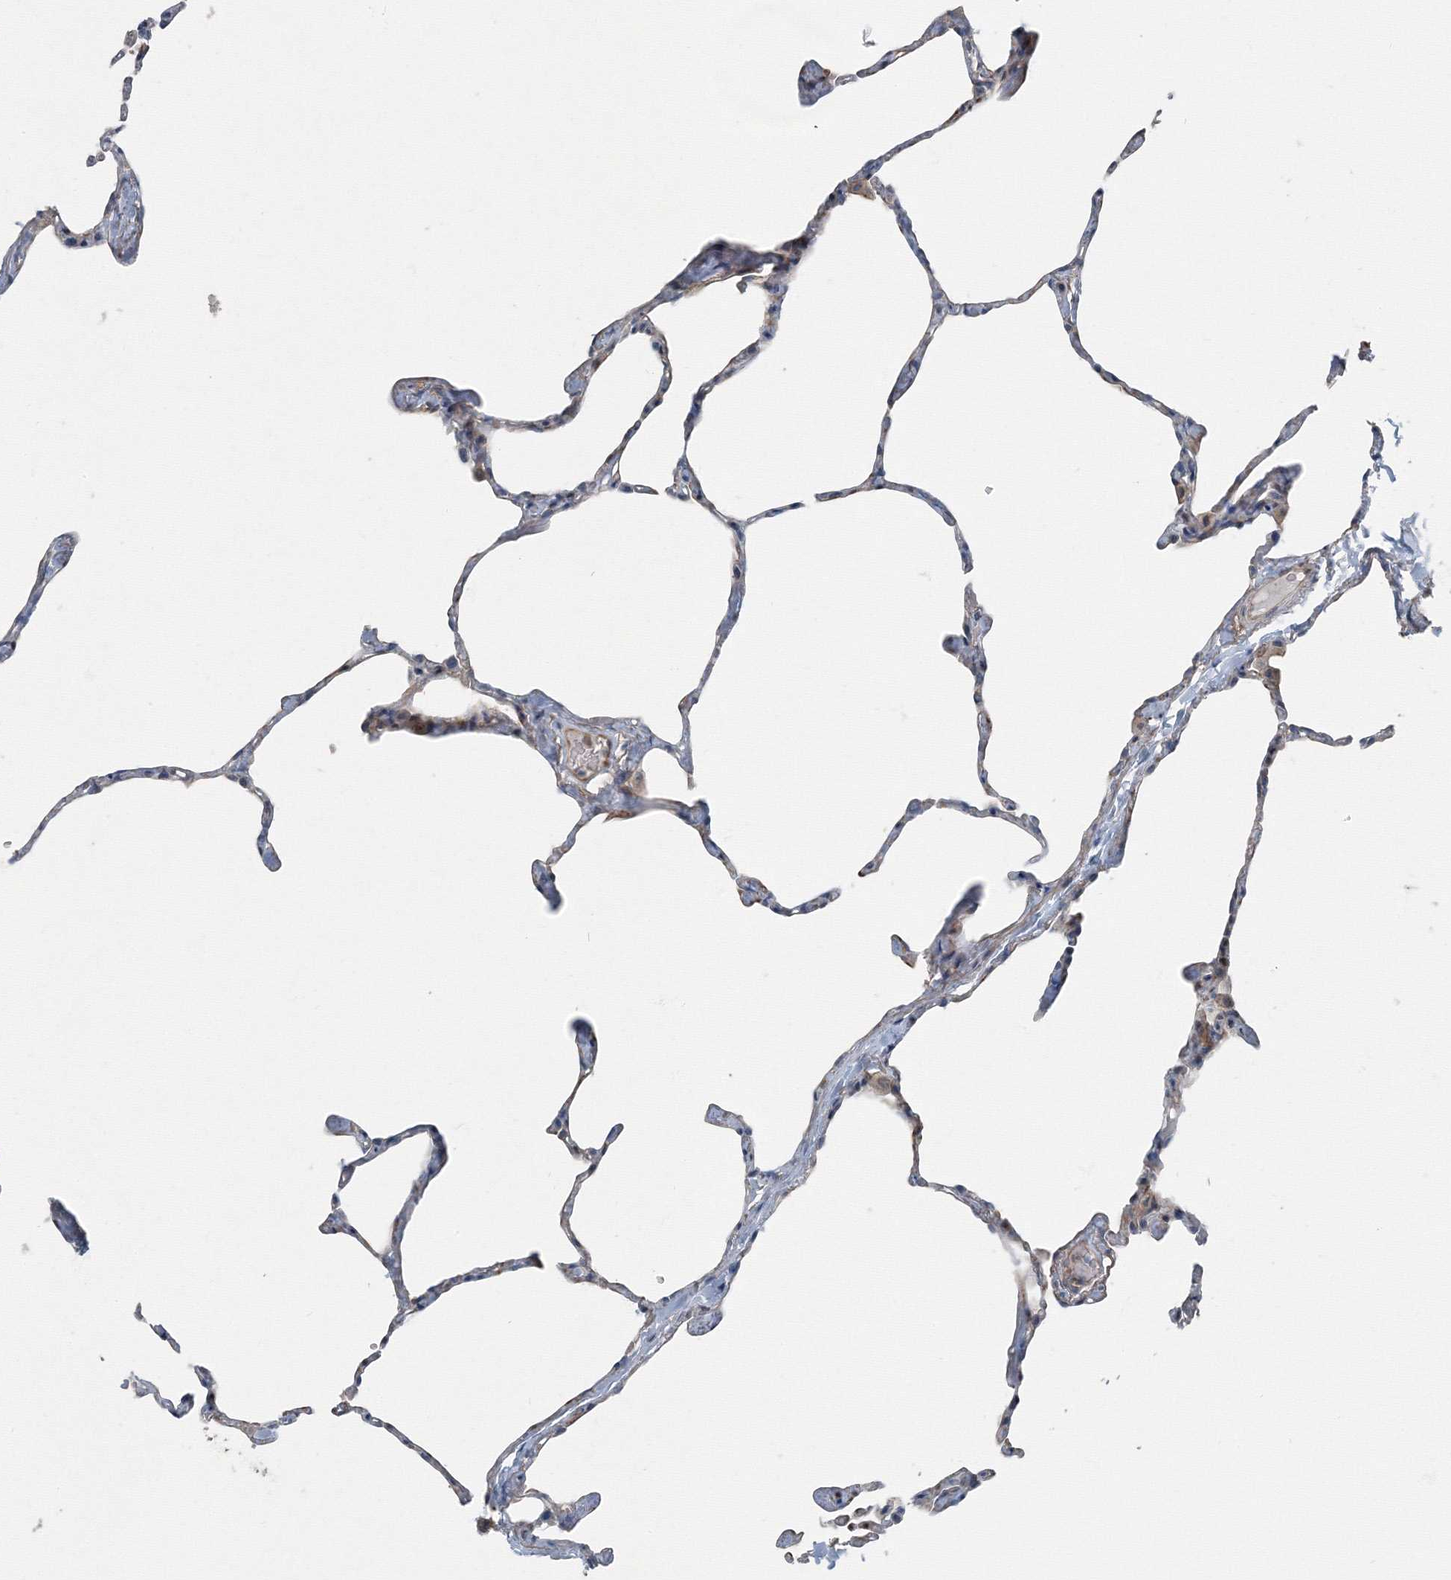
{"staining": {"intensity": "negative", "quantity": "none", "location": "none"}, "tissue": "lung", "cell_type": "Alveolar cells", "image_type": "normal", "snomed": [{"axis": "morphology", "description": "Normal tissue, NOS"}, {"axis": "topography", "description": "Lung"}], "caption": "Immunohistochemistry of unremarkable human lung demonstrates no expression in alveolar cells.", "gene": "AASDH", "patient": {"sex": "male", "age": 65}}